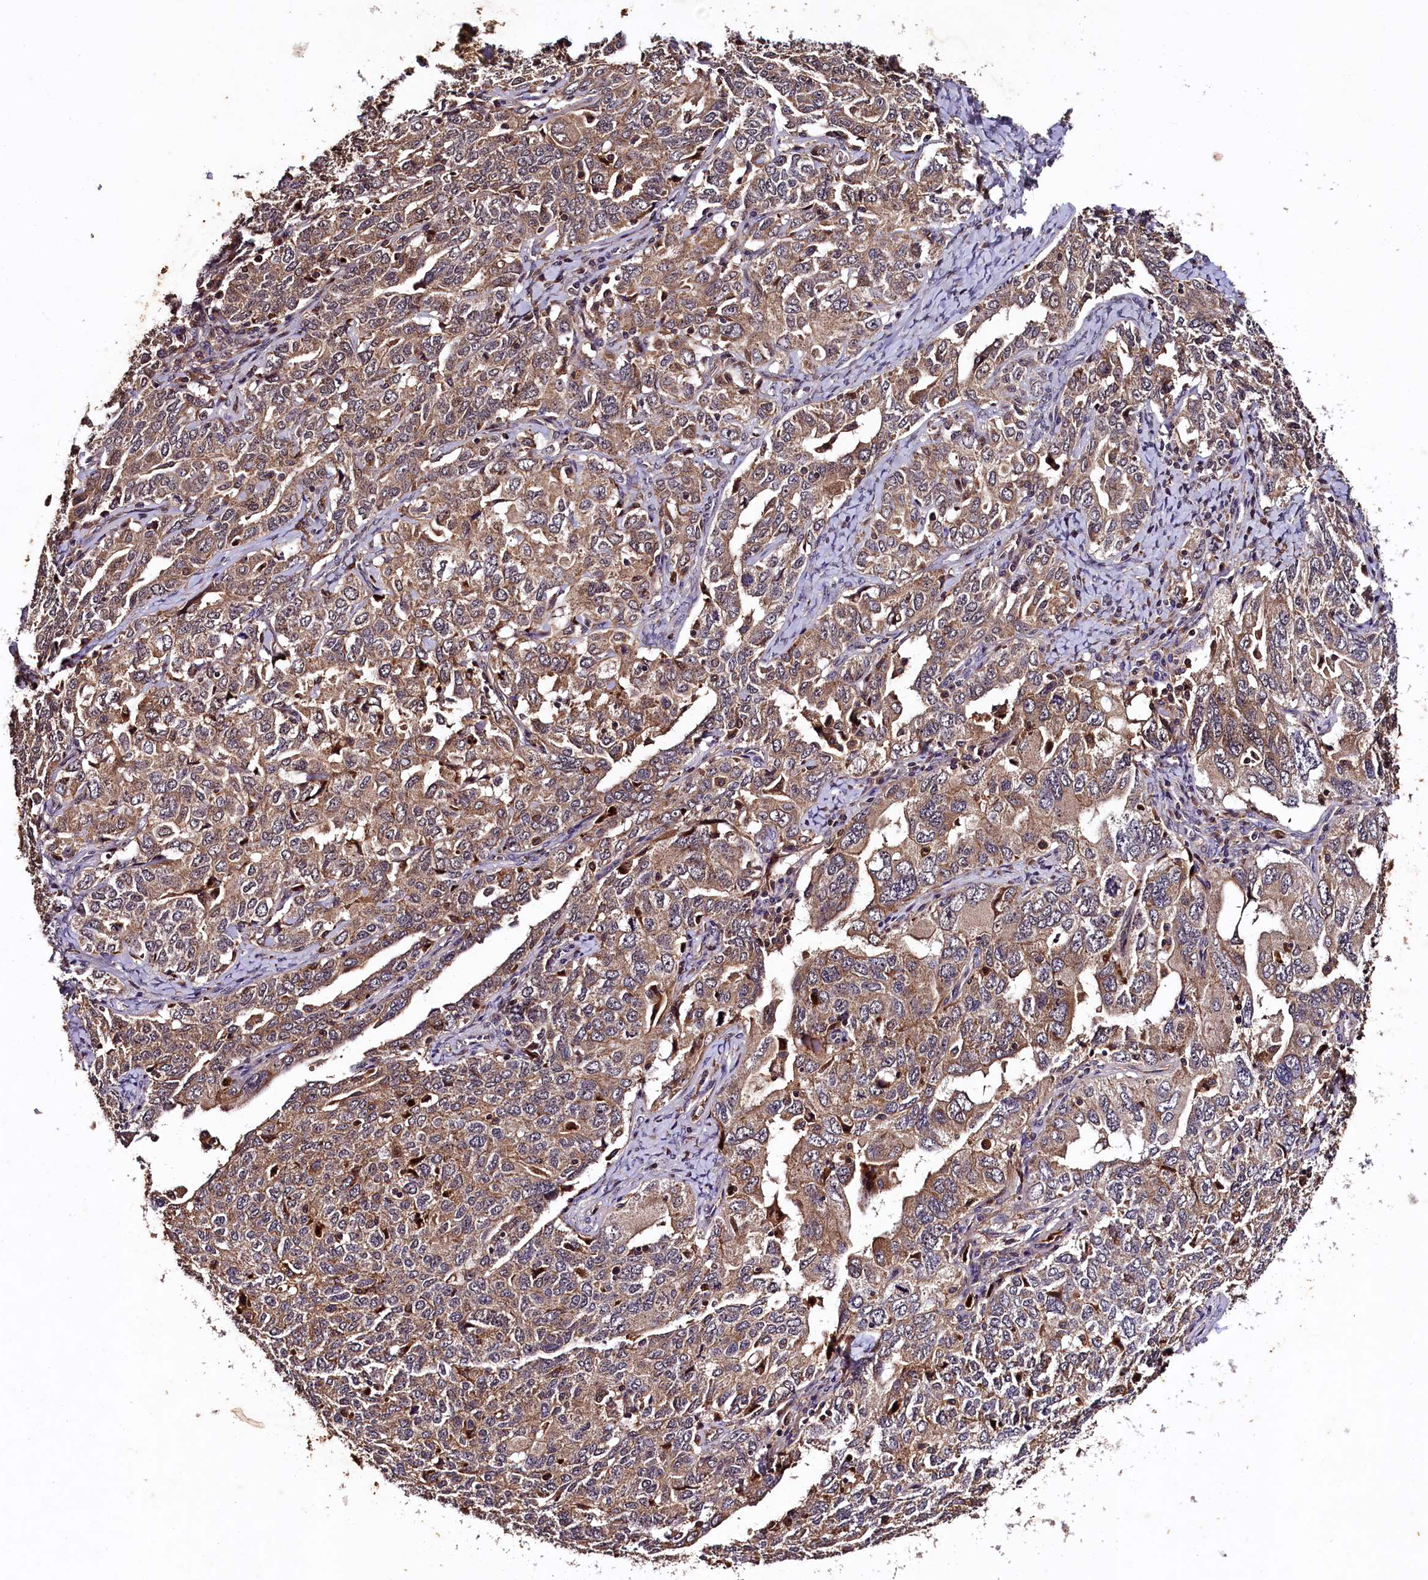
{"staining": {"intensity": "moderate", "quantity": "25%-75%", "location": "cytoplasmic/membranous"}, "tissue": "ovarian cancer", "cell_type": "Tumor cells", "image_type": "cancer", "snomed": [{"axis": "morphology", "description": "Carcinoma, endometroid"}, {"axis": "topography", "description": "Ovary"}], "caption": "A brown stain labels moderate cytoplasmic/membranous positivity of a protein in human ovarian cancer tumor cells.", "gene": "PLXNB1", "patient": {"sex": "female", "age": 62}}